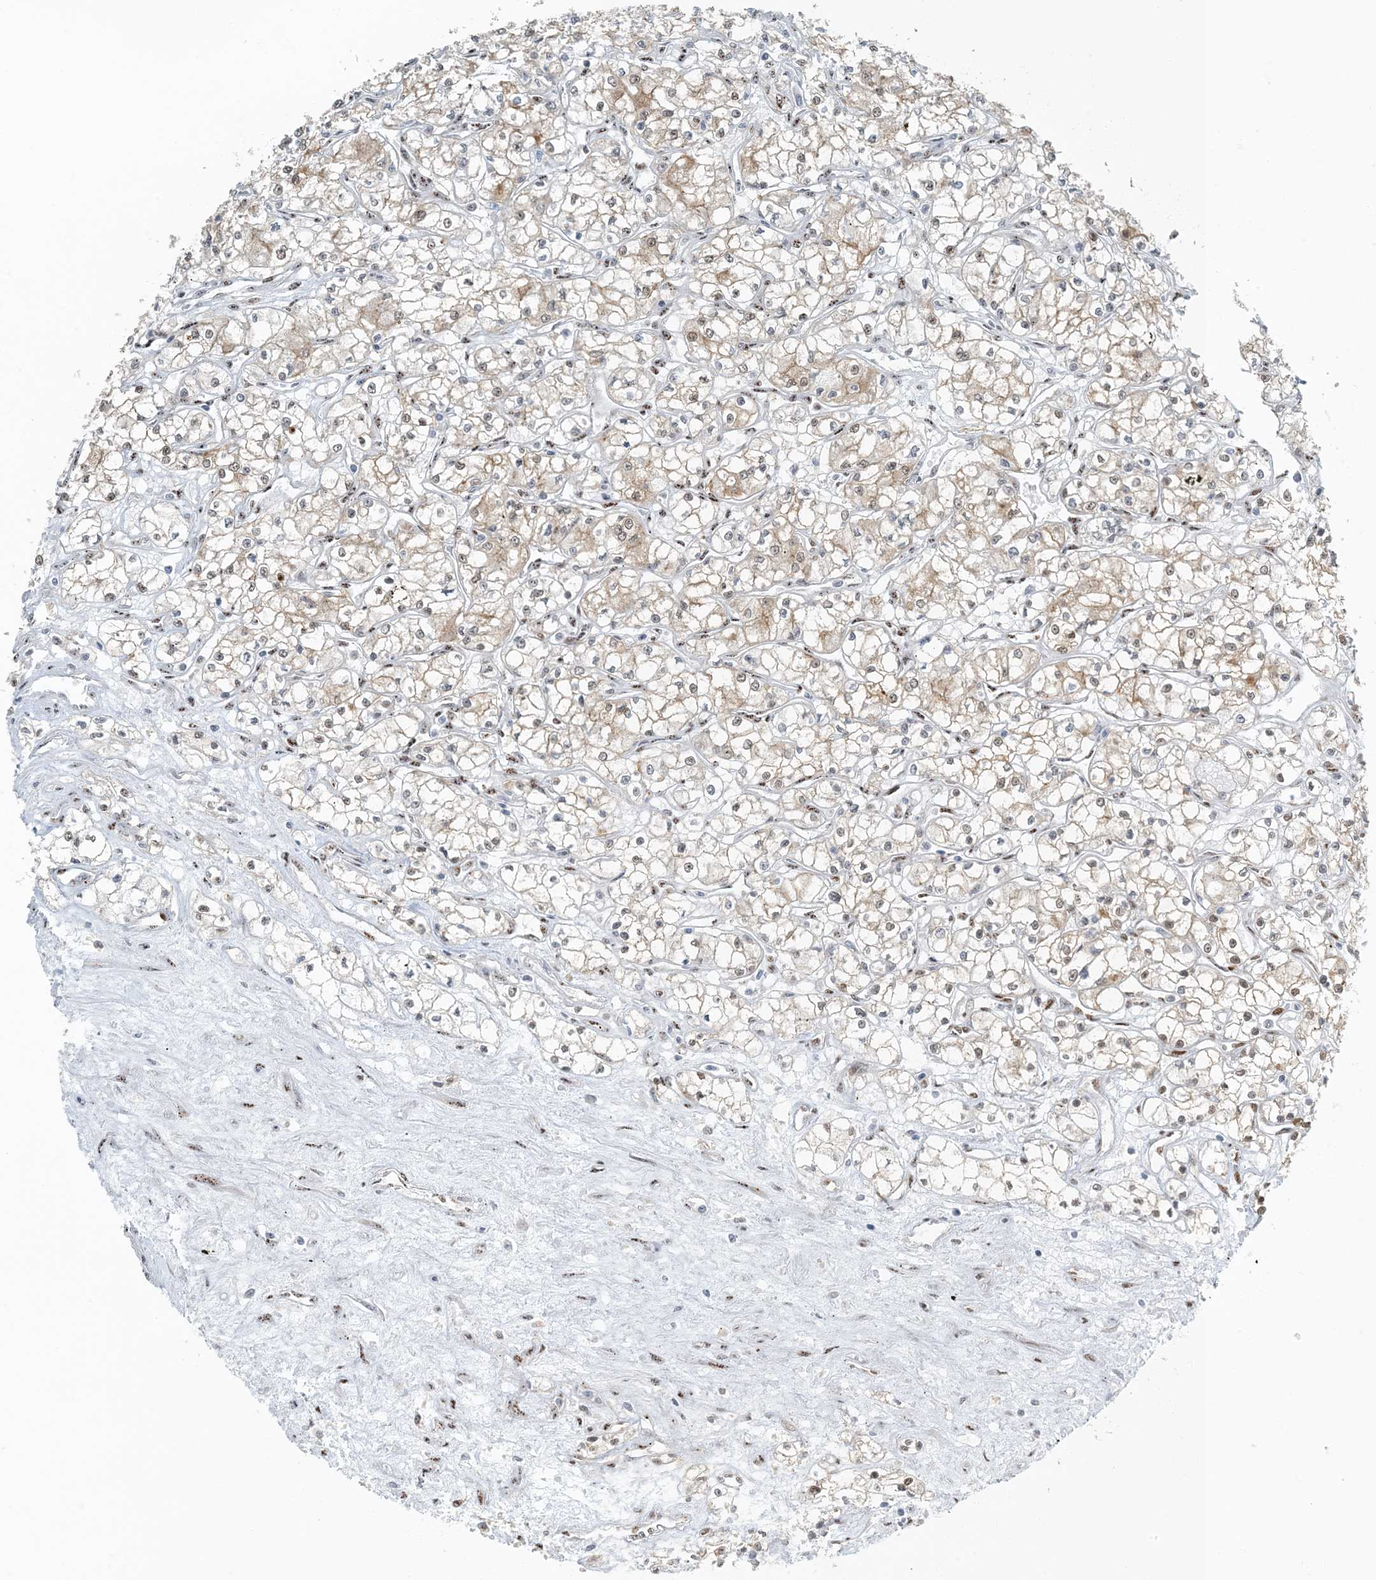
{"staining": {"intensity": "moderate", "quantity": "<25%", "location": "cytoplasmic/membranous,nuclear"}, "tissue": "renal cancer", "cell_type": "Tumor cells", "image_type": "cancer", "snomed": [{"axis": "morphology", "description": "Adenocarcinoma, NOS"}, {"axis": "topography", "description": "Kidney"}], "caption": "Immunohistochemistry of human renal cancer reveals low levels of moderate cytoplasmic/membranous and nuclear expression in about <25% of tumor cells.", "gene": "MBD1", "patient": {"sex": "male", "age": 59}}